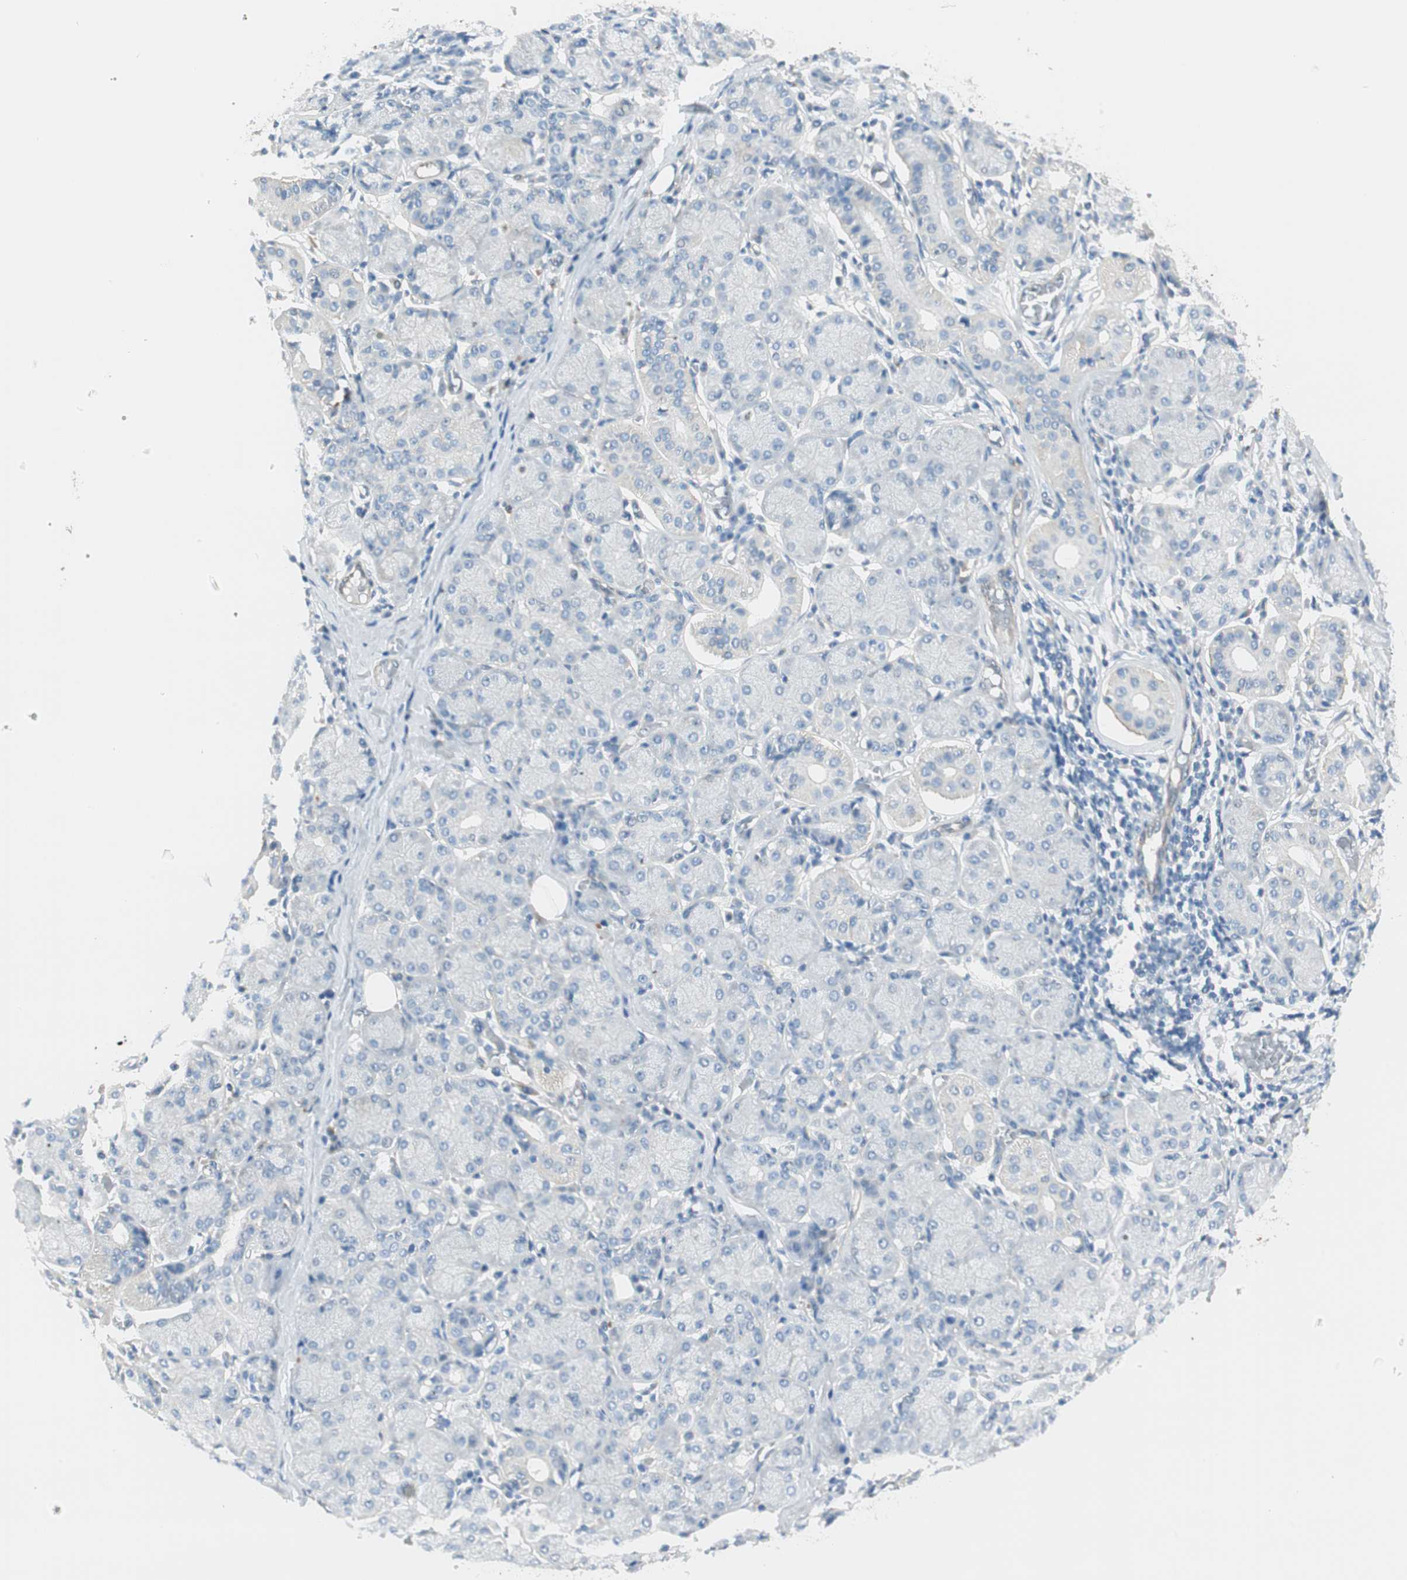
{"staining": {"intensity": "moderate", "quantity": "<25%", "location": "cytoplasmic/membranous"}, "tissue": "salivary gland", "cell_type": "Glandular cells", "image_type": "normal", "snomed": [{"axis": "morphology", "description": "Normal tissue, NOS"}, {"axis": "topography", "description": "Salivary gland"}], "caption": "Benign salivary gland shows moderate cytoplasmic/membranous staining in approximately <25% of glandular cells, visualized by immunohistochemistry.", "gene": "CDK3", "patient": {"sex": "female", "age": 24}}